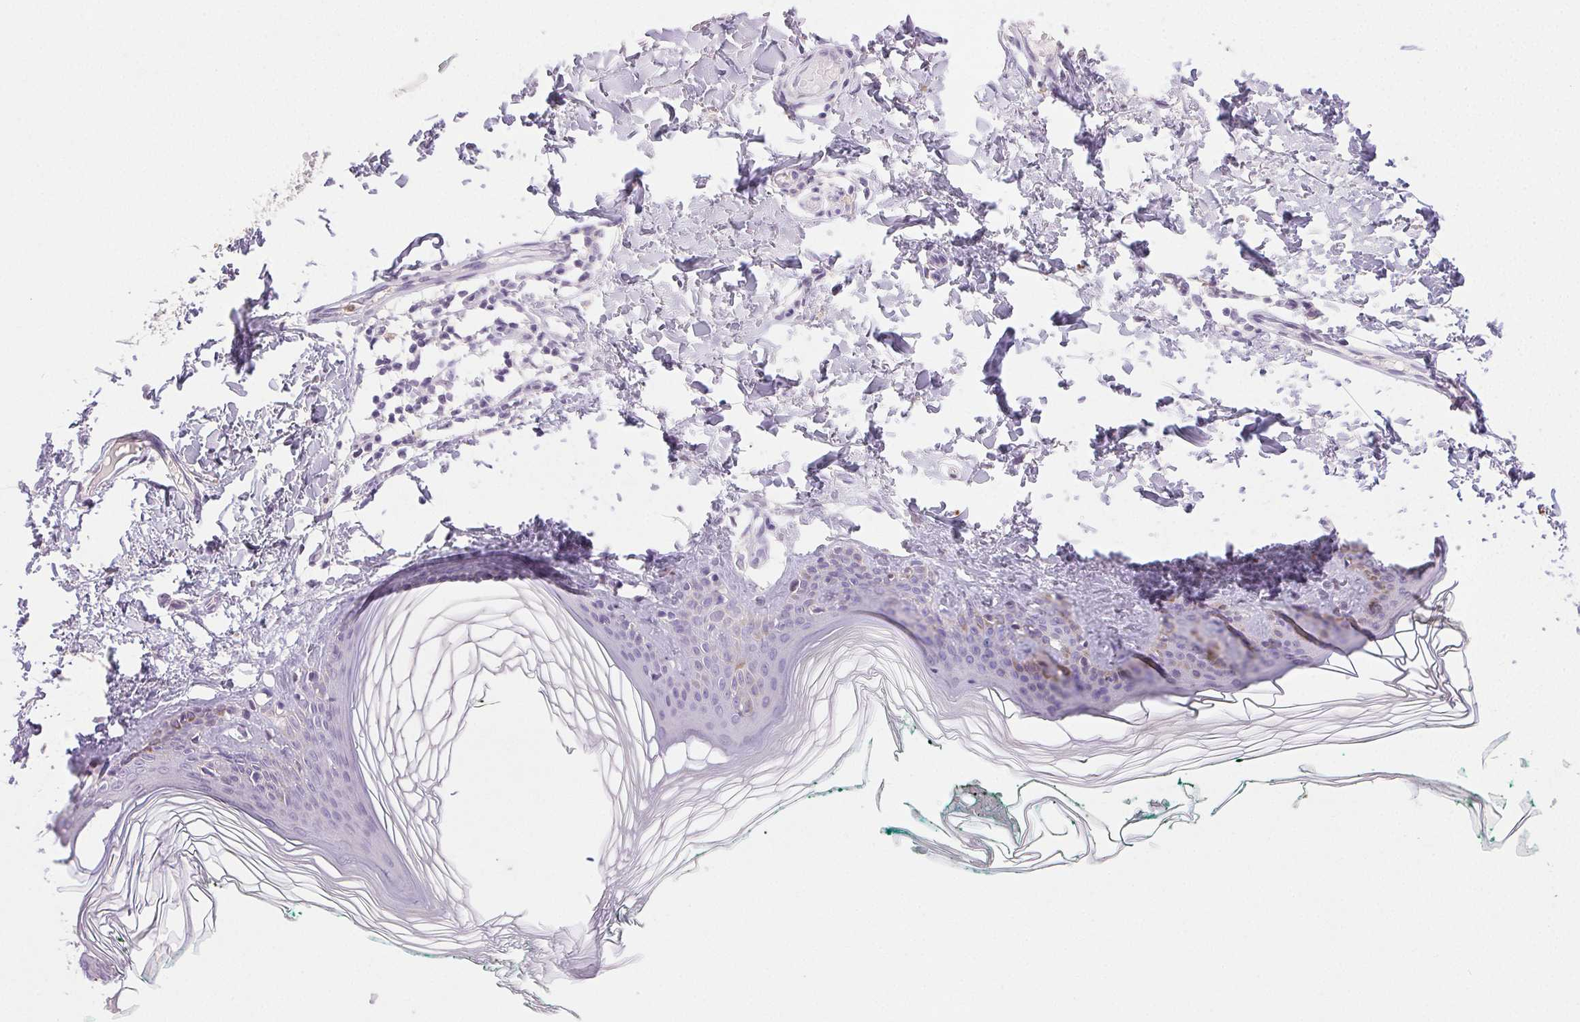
{"staining": {"intensity": "negative", "quantity": "none", "location": "none"}, "tissue": "skin", "cell_type": "Fibroblasts", "image_type": "normal", "snomed": [{"axis": "morphology", "description": "Normal tissue, NOS"}, {"axis": "topography", "description": "Skin"}, {"axis": "topography", "description": "Peripheral nerve tissue"}], "caption": "There is no significant staining in fibroblasts of skin. The staining is performed using DAB brown chromogen with nuclei counter-stained in using hematoxylin.", "gene": "EMX2", "patient": {"sex": "female", "age": 45}}